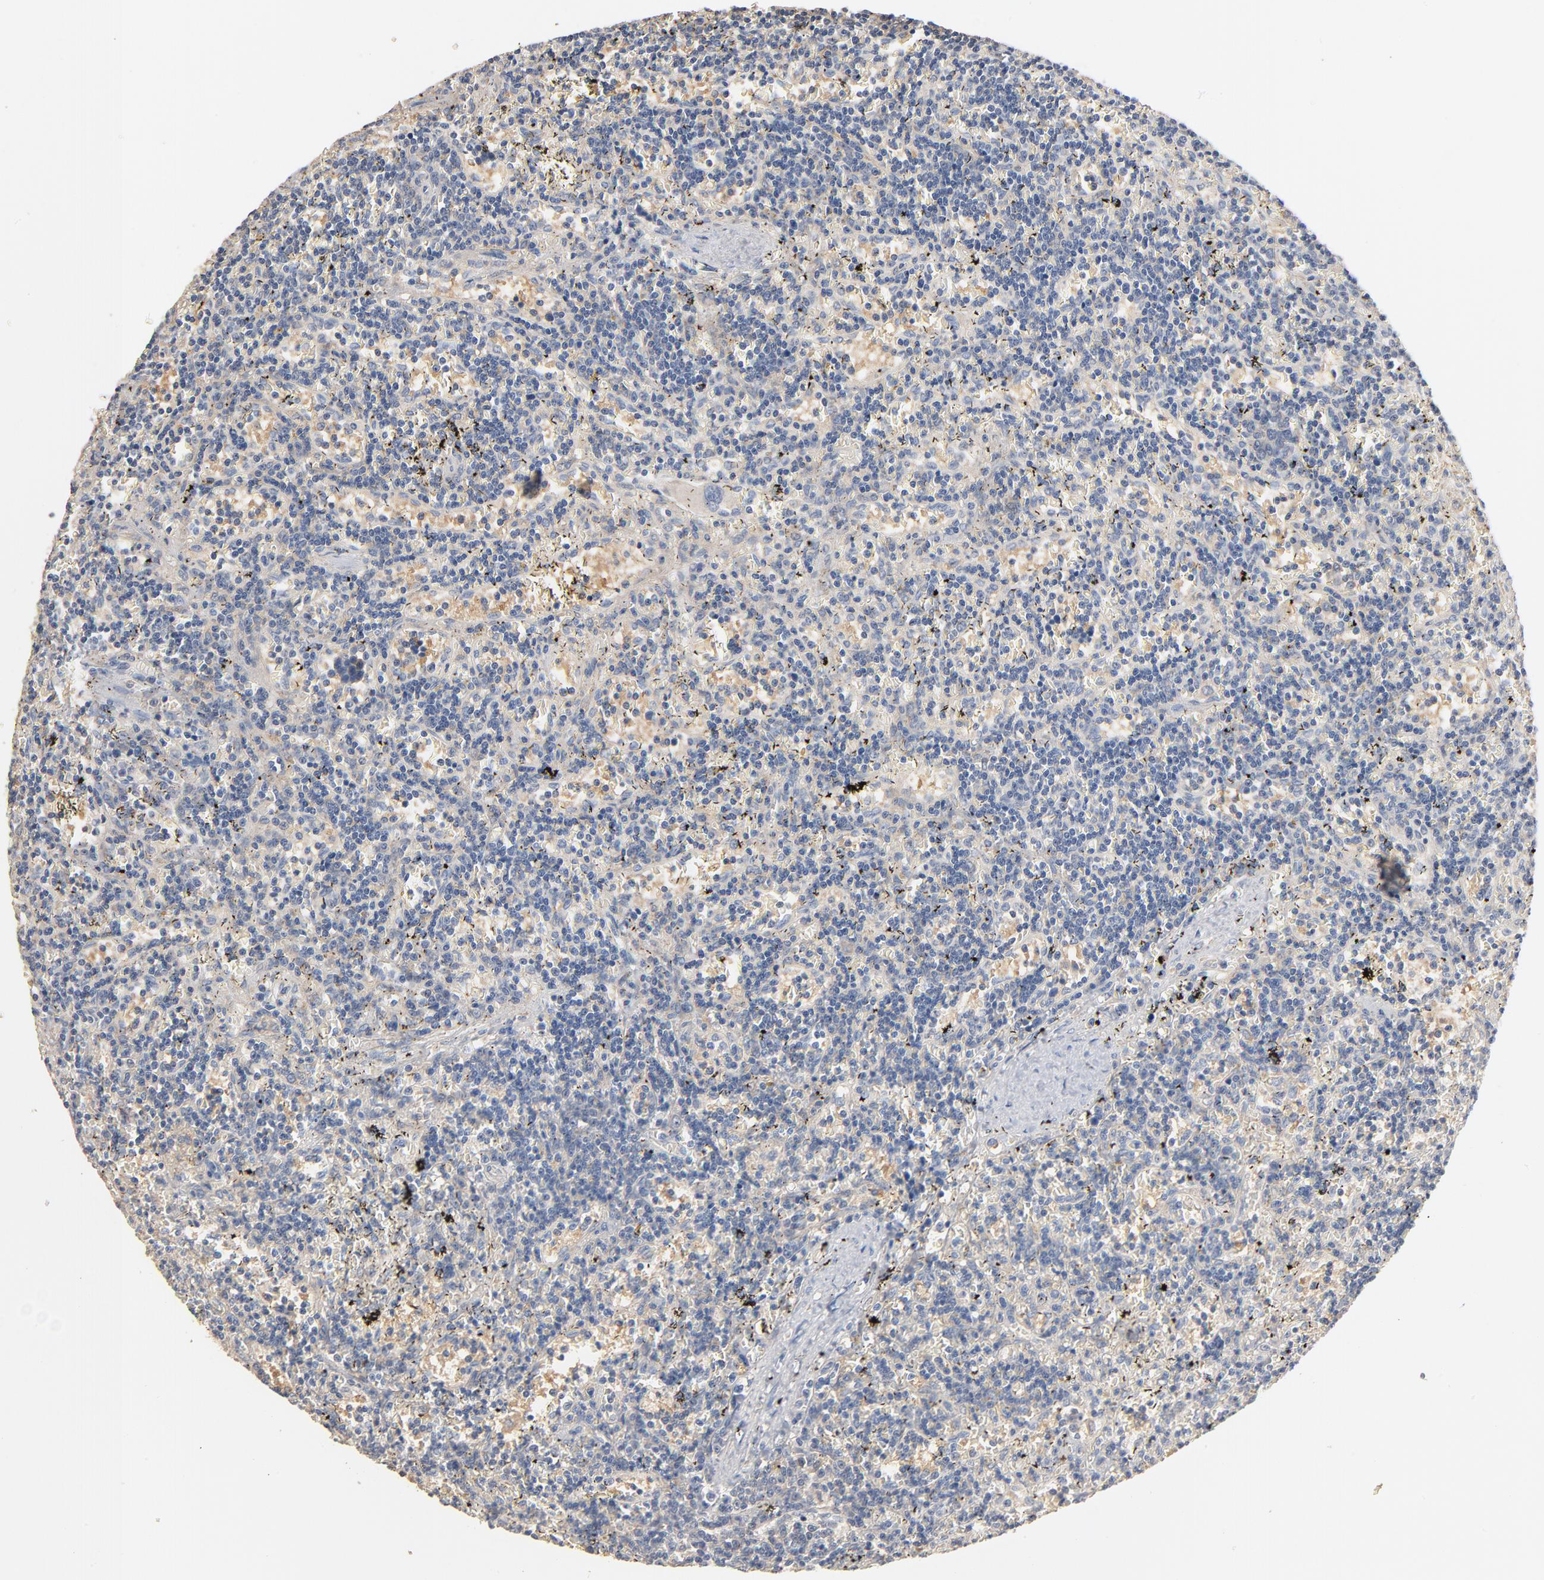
{"staining": {"intensity": "negative", "quantity": "none", "location": "none"}, "tissue": "lymphoma", "cell_type": "Tumor cells", "image_type": "cancer", "snomed": [{"axis": "morphology", "description": "Malignant lymphoma, non-Hodgkin's type, Low grade"}, {"axis": "topography", "description": "Spleen"}], "caption": "Immunohistochemical staining of lymphoma reveals no significant staining in tumor cells.", "gene": "ZDHHC8", "patient": {"sex": "male", "age": 60}}